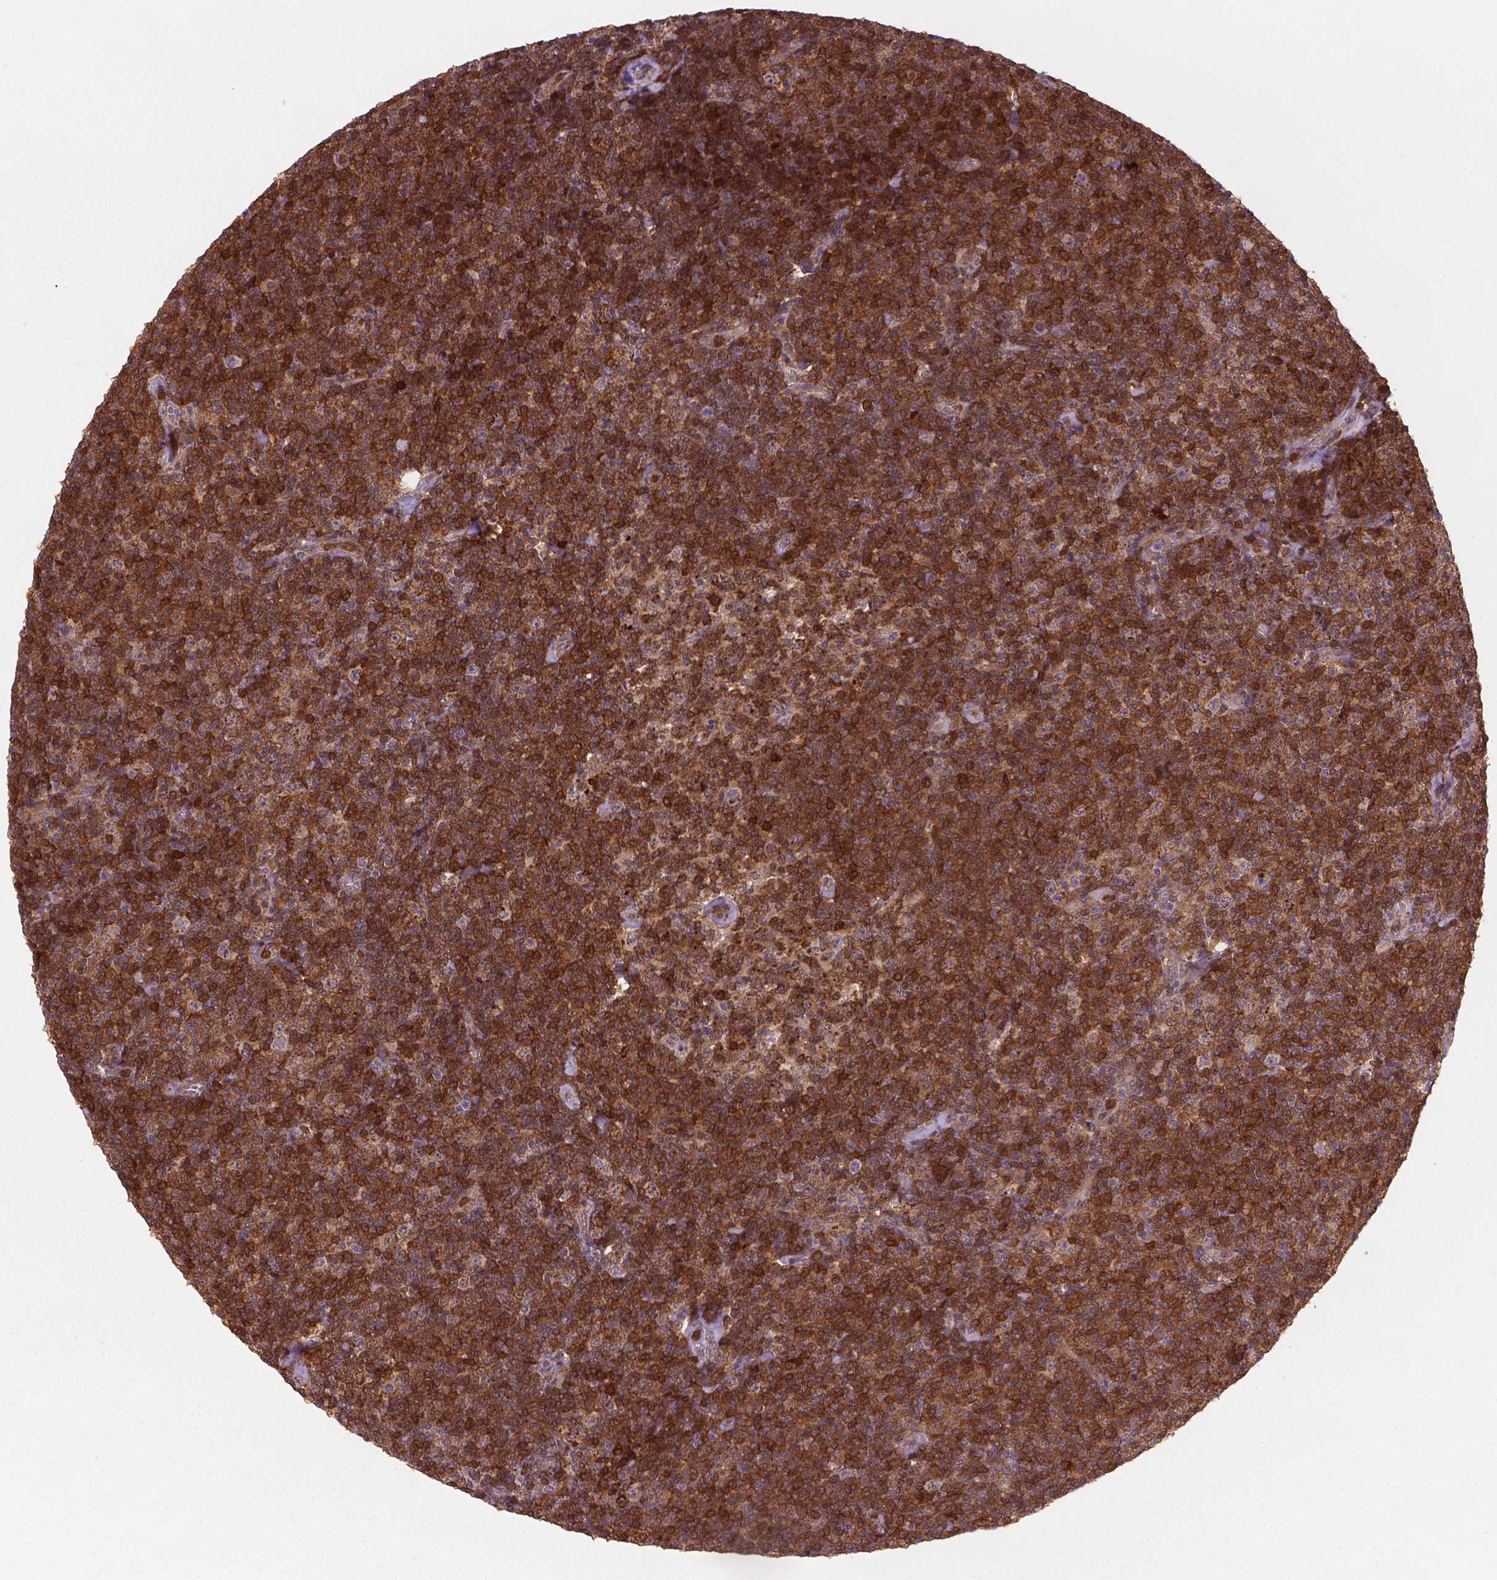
{"staining": {"intensity": "moderate", "quantity": ">75%", "location": "cytoplasmic/membranous,nuclear"}, "tissue": "lymphoma", "cell_type": "Tumor cells", "image_type": "cancer", "snomed": [{"axis": "morphology", "description": "Malignant lymphoma, non-Hodgkin's type, Low grade"}, {"axis": "topography", "description": "Lymph node"}], "caption": "Immunohistochemical staining of lymphoma exhibits medium levels of moderate cytoplasmic/membranous and nuclear protein expression in approximately >75% of tumor cells.", "gene": "PLIN3", "patient": {"sex": "male", "age": 81}}